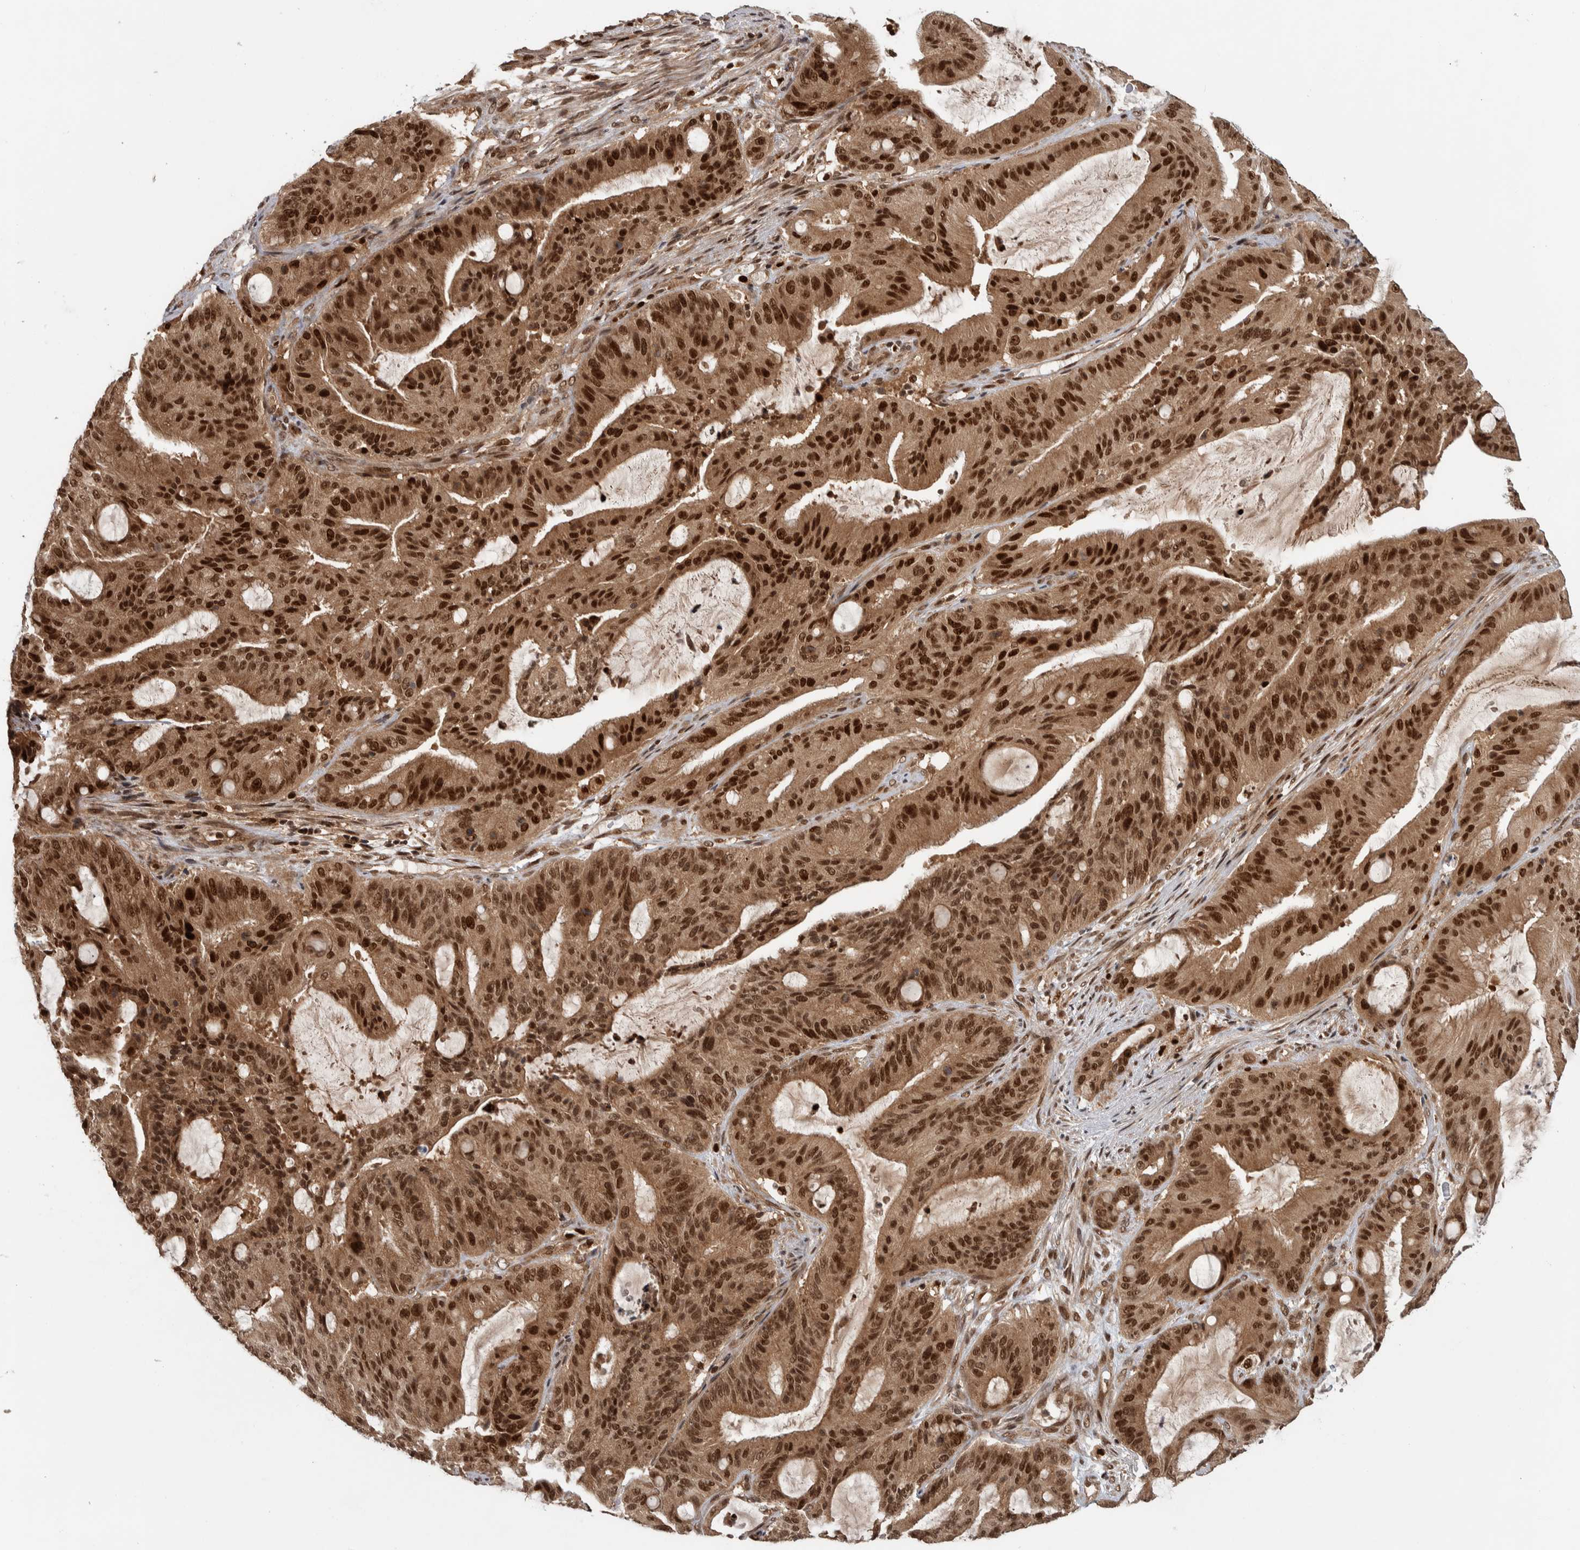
{"staining": {"intensity": "strong", "quantity": ">75%", "location": "cytoplasmic/membranous,nuclear"}, "tissue": "liver cancer", "cell_type": "Tumor cells", "image_type": "cancer", "snomed": [{"axis": "morphology", "description": "Normal tissue, NOS"}, {"axis": "morphology", "description": "Cholangiocarcinoma"}, {"axis": "topography", "description": "Liver"}, {"axis": "topography", "description": "Peripheral nerve tissue"}], "caption": "Immunohistochemical staining of human cholangiocarcinoma (liver) reveals high levels of strong cytoplasmic/membranous and nuclear staining in approximately >75% of tumor cells. The staining was performed using DAB (3,3'-diaminobenzidine), with brown indicating positive protein expression. Nuclei are stained blue with hematoxylin.", "gene": "RPS6KA4", "patient": {"sex": "female", "age": 73}}